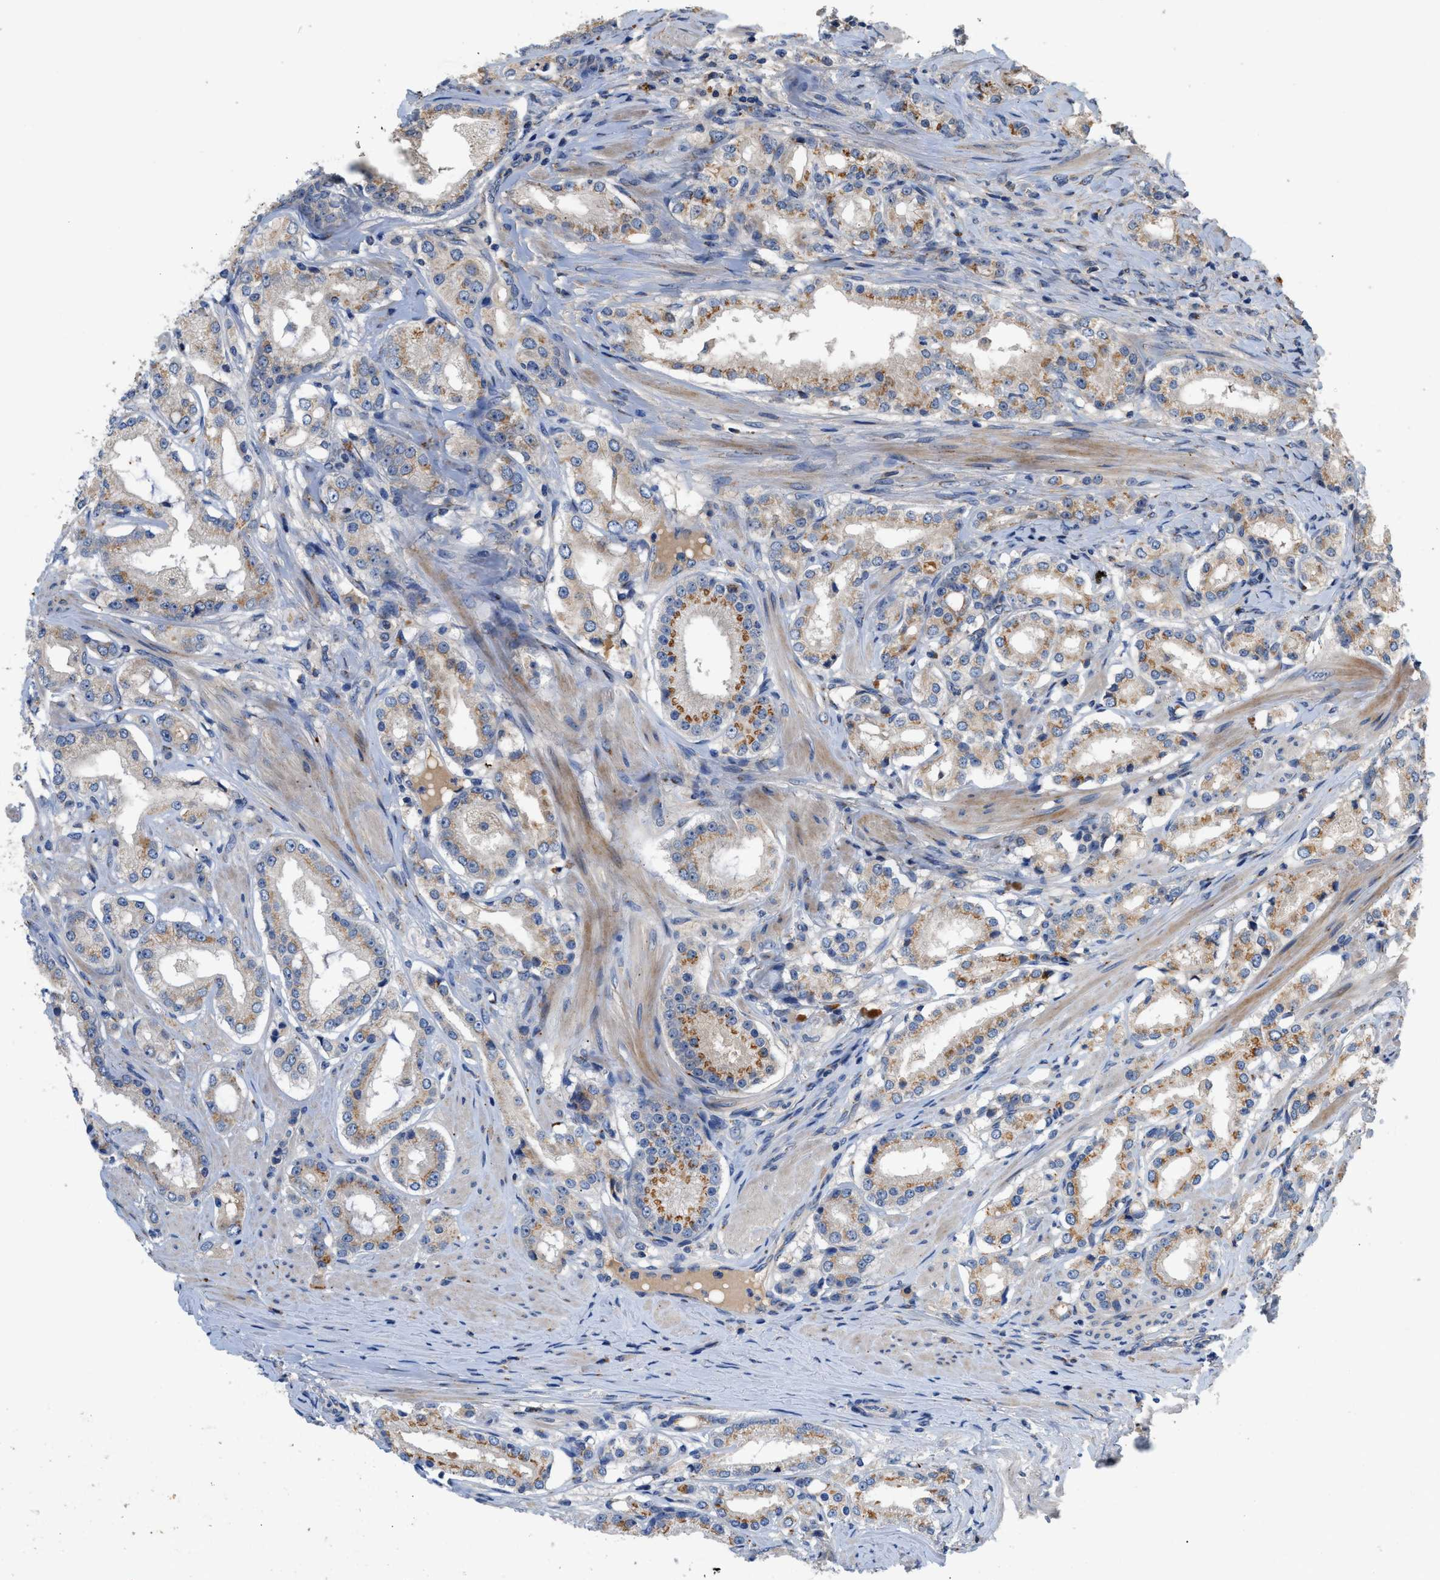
{"staining": {"intensity": "moderate", "quantity": "25%-75%", "location": "cytoplasmic/membranous"}, "tissue": "prostate cancer", "cell_type": "Tumor cells", "image_type": "cancer", "snomed": [{"axis": "morphology", "description": "Adenocarcinoma, Low grade"}, {"axis": "topography", "description": "Prostate"}], "caption": "Prostate cancer (adenocarcinoma (low-grade)) was stained to show a protein in brown. There is medium levels of moderate cytoplasmic/membranous positivity in approximately 25%-75% of tumor cells. (Stains: DAB (3,3'-diaminobenzidine) in brown, nuclei in blue, Microscopy: brightfield microscopy at high magnification).", "gene": "SIK2", "patient": {"sex": "male", "age": 63}}